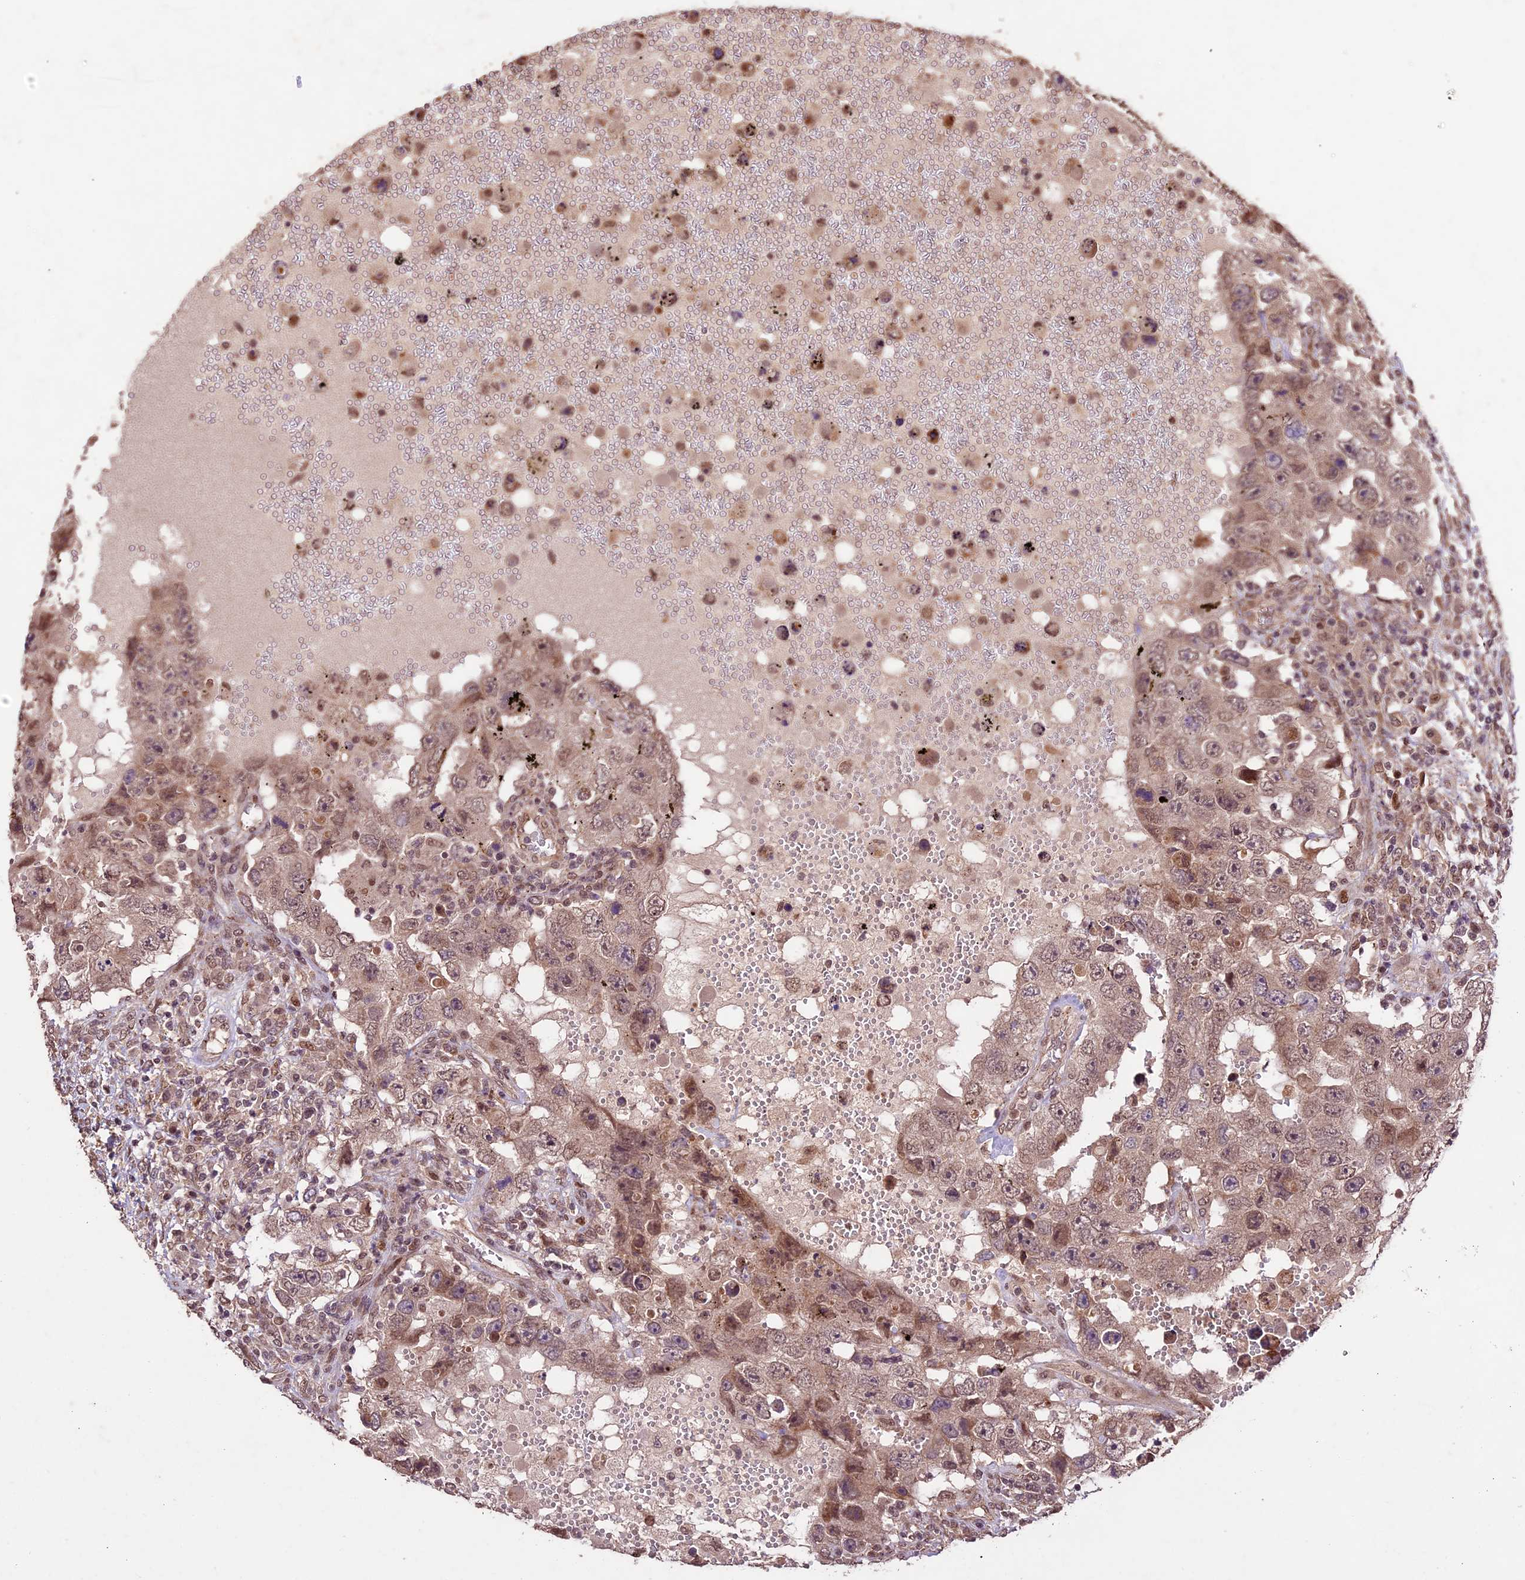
{"staining": {"intensity": "weak", "quantity": ">75%", "location": "cytoplasmic/membranous"}, "tissue": "testis cancer", "cell_type": "Tumor cells", "image_type": "cancer", "snomed": [{"axis": "morphology", "description": "Carcinoma, Embryonal, NOS"}, {"axis": "topography", "description": "Testis"}], "caption": "Protein staining exhibits weak cytoplasmic/membranous positivity in approximately >75% of tumor cells in embryonal carcinoma (testis).", "gene": "CDKN2AIP", "patient": {"sex": "male", "age": 26}}